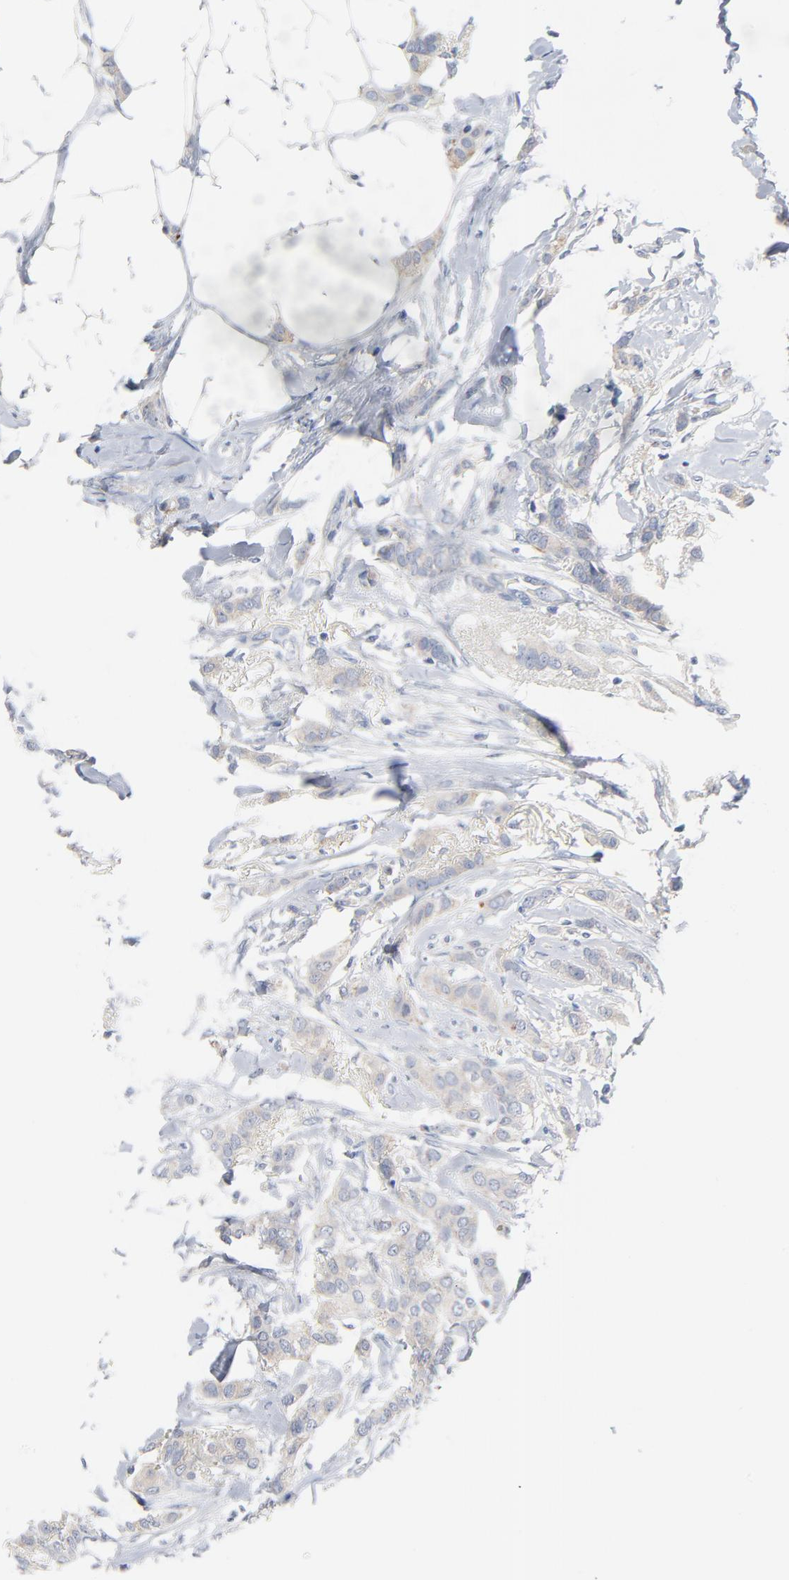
{"staining": {"intensity": "negative", "quantity": "none", "location": "none"}, "tissue": "breast cancer", "cell_type": "Tumor cells", "image_type": "cancer", "snomed": [{"axis": "morphology", "description": "Lobular carcinoma"}, {"axis": "topography", "description": "Breast"}], "caption": "A photomicrograph of human breast cancer (lobular carcinoma) is negative for staining in tumor cells.", "gene": "IFT43", "patient": {"sex": "female", "age": 55}}